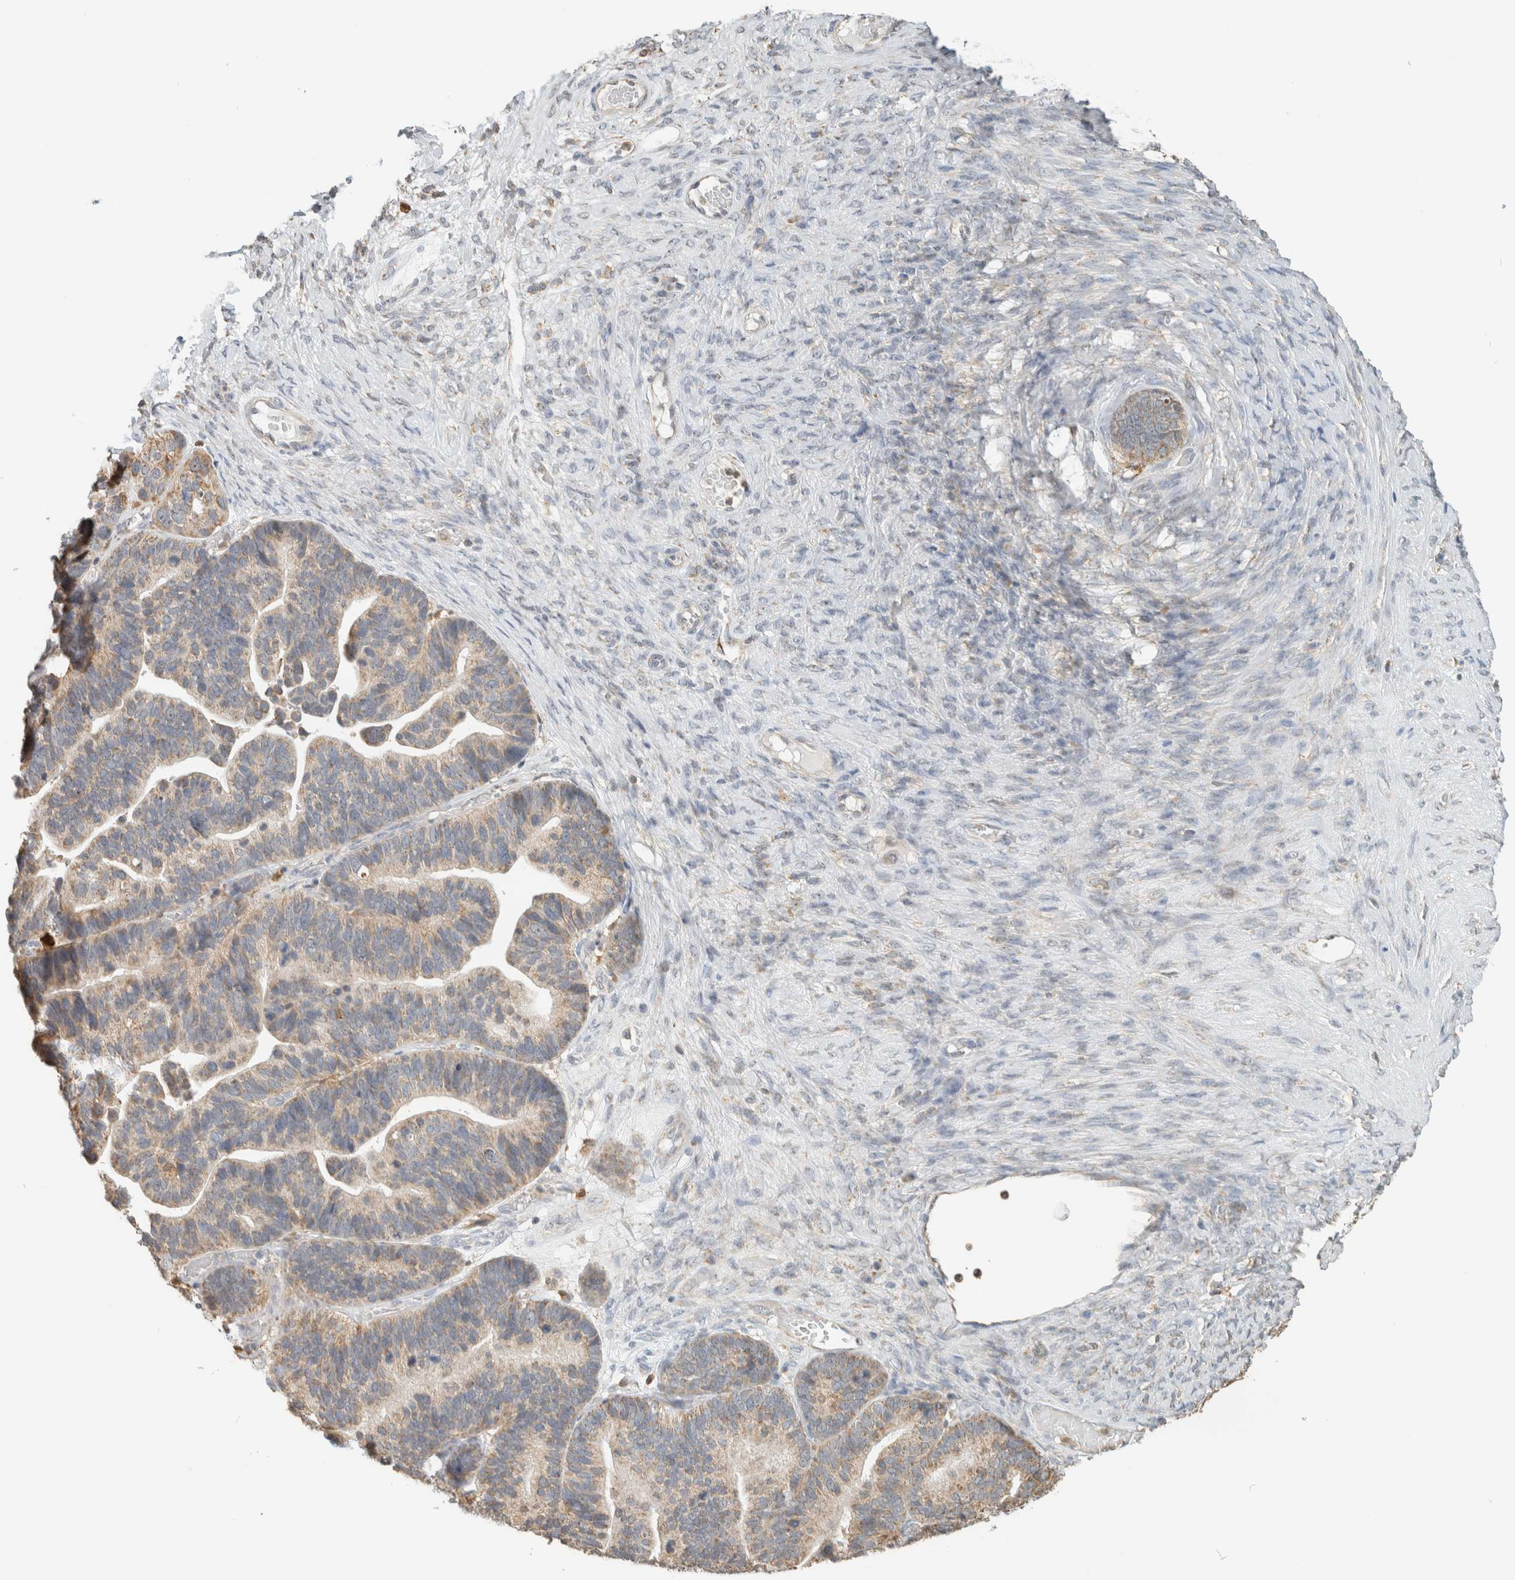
{"staining": {"intensity": "weak", "quantity": "25%-75%", "location": "cytoplasmic/membranous"}, "tissue": "ovarian cancer", "cell_type": "Tumor cells", "image_type": "cancer", "snomed": [{"axis": "morphology", "description": "Cystadenocarcinoma, serous, NOS"}, {"axis": "topography", "description": "Ovary"}], "caption": "Tumor cells show weak cytoplasmic/membranous expression in about 25%-75% of cells in ovarian cancer (serous cystadenocarcinoma). The staining is performed using DAB (3,3'-diaminobenzidine) brown chromogen to label protein expression. The nuclei are counter-stained blue using hematoxylin.", "gene": "CAPG", "patient": {"sex": "female", "age": 56}}